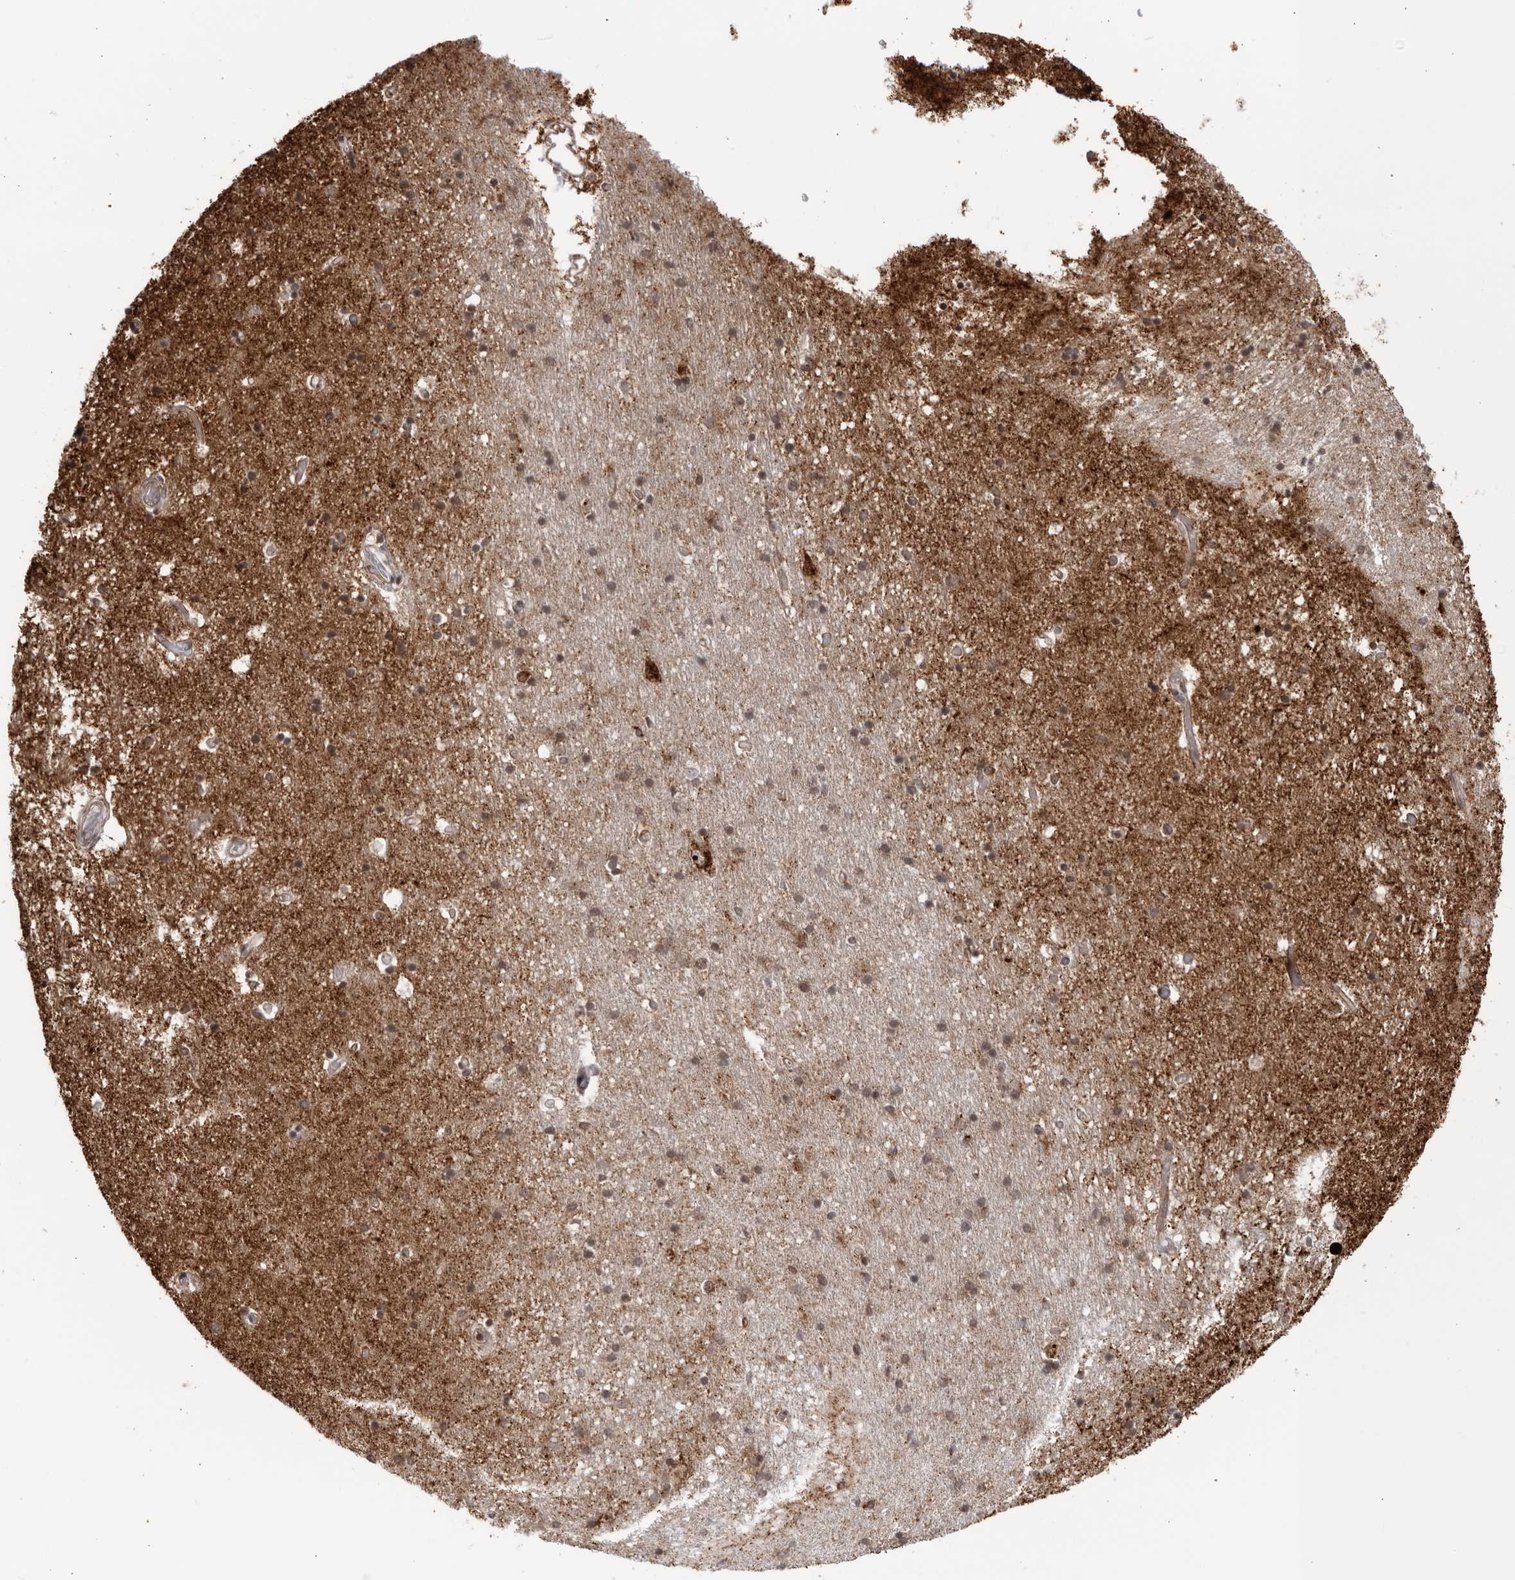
{"staining": {"intensity": "moderate", "quantity": "25%-75%", "location": "cytoplasmic/membranous"}, "tissue": "hippocampus", "cell_type": "Glial cells", "image_type": "normal", "snomed": [{"axis": "morphology", "description": "Normal tissue, NOS"}, {"axis": "topography", "description": "Hippocampus"}], "caption": "A brown stain shows moderate cytoplasmic/membranous expression of a protein in glial cells of unremarkable human hippocampus.", "gene": "RBM34", "patient": {"sex": "male", "age": 45}}